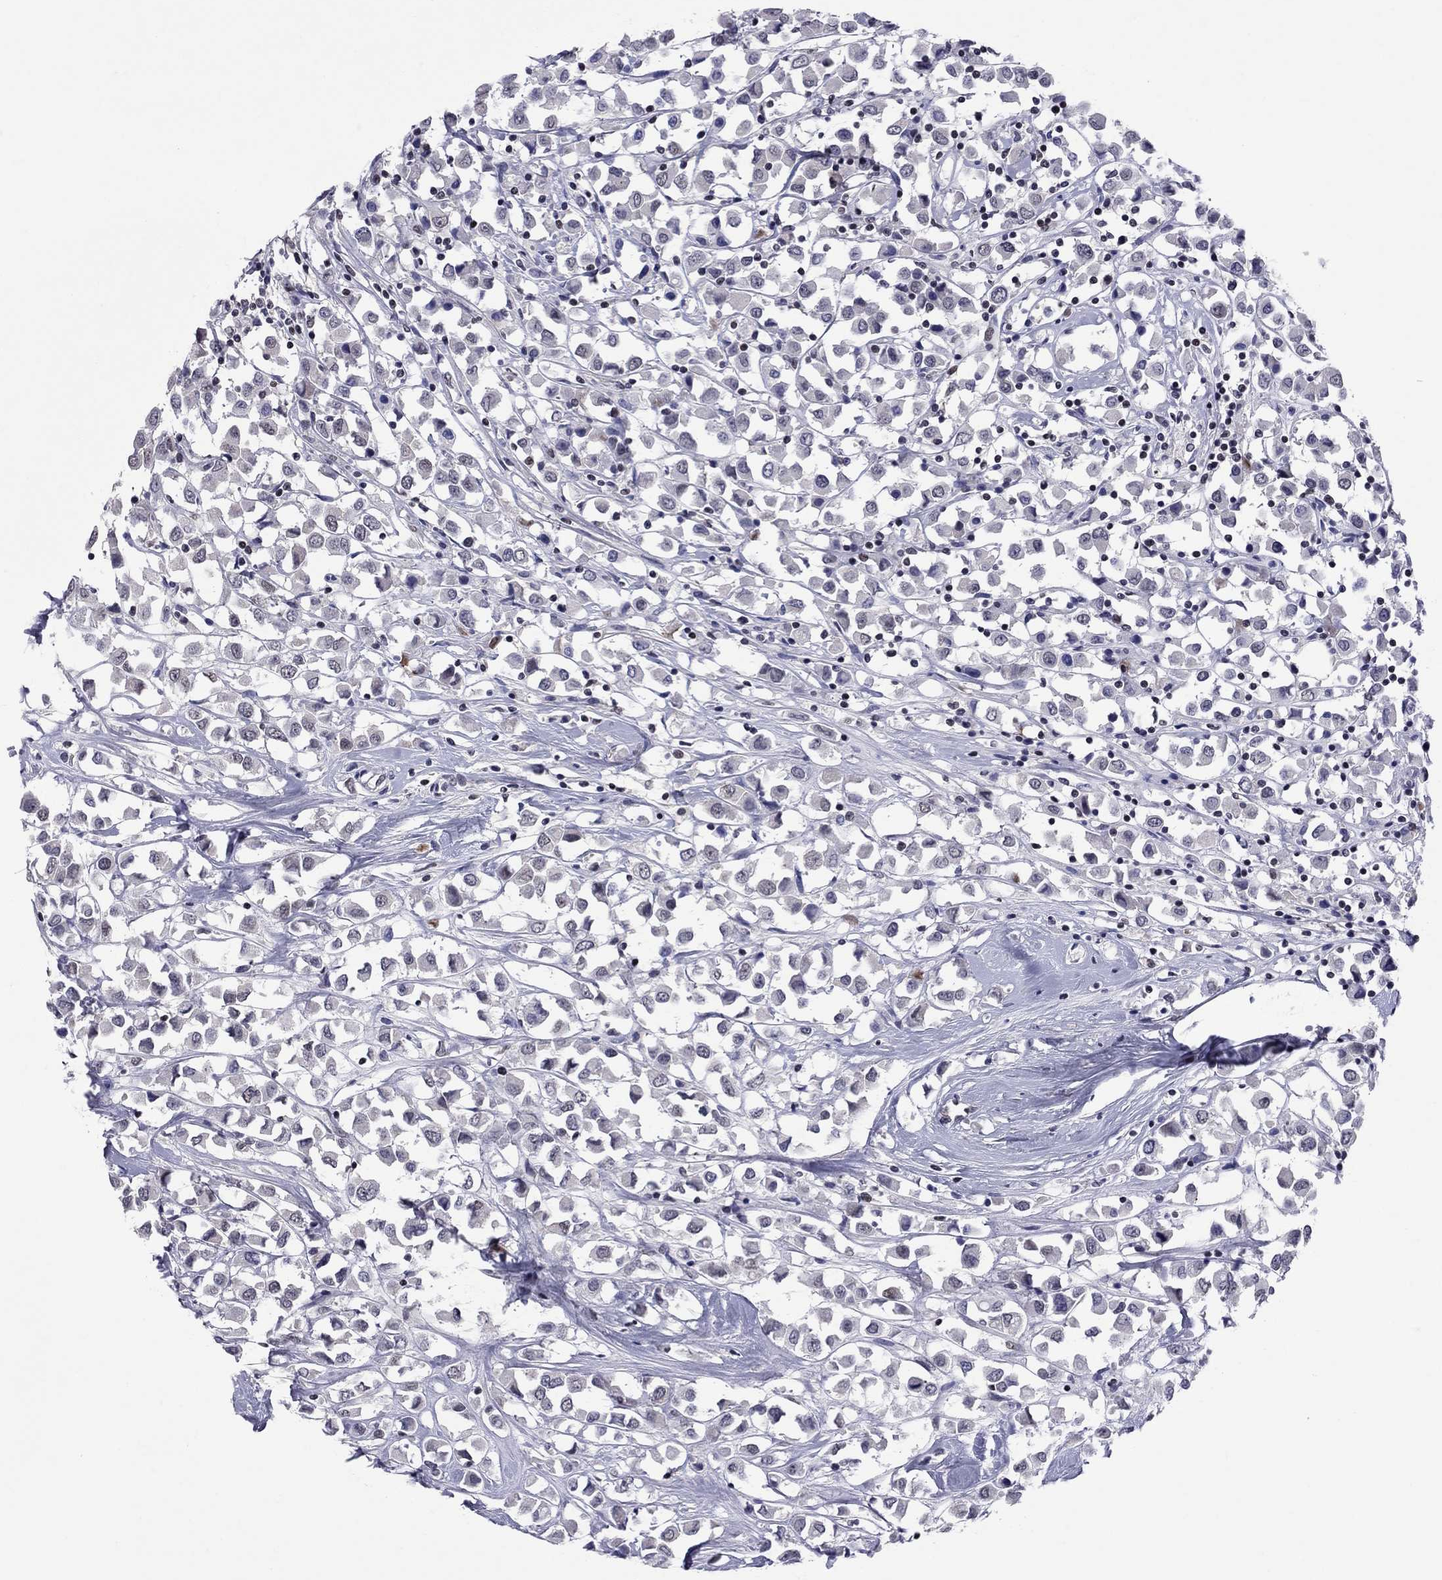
{"staining": {"intensity": "negative", "quantity": "none", "location": "none"}, "tissue": "breast cancer", "cell_type": "Tumor cells", "image_type": "cancer", "snomed": [{"axis": "morphology", "description": "Duct carcinoma"}, {"axis": "topography", "description": "Breast"}], "caption": "This image is of breast invasive ductal carcinoma stained with immunohistochemistry (IHC) to label a protein in brown with the nuclei are counter-stained blue. There is no positivity in tumor cells.", "gene": "TAF9", "patient": {"sex": "female", "age": 61}}